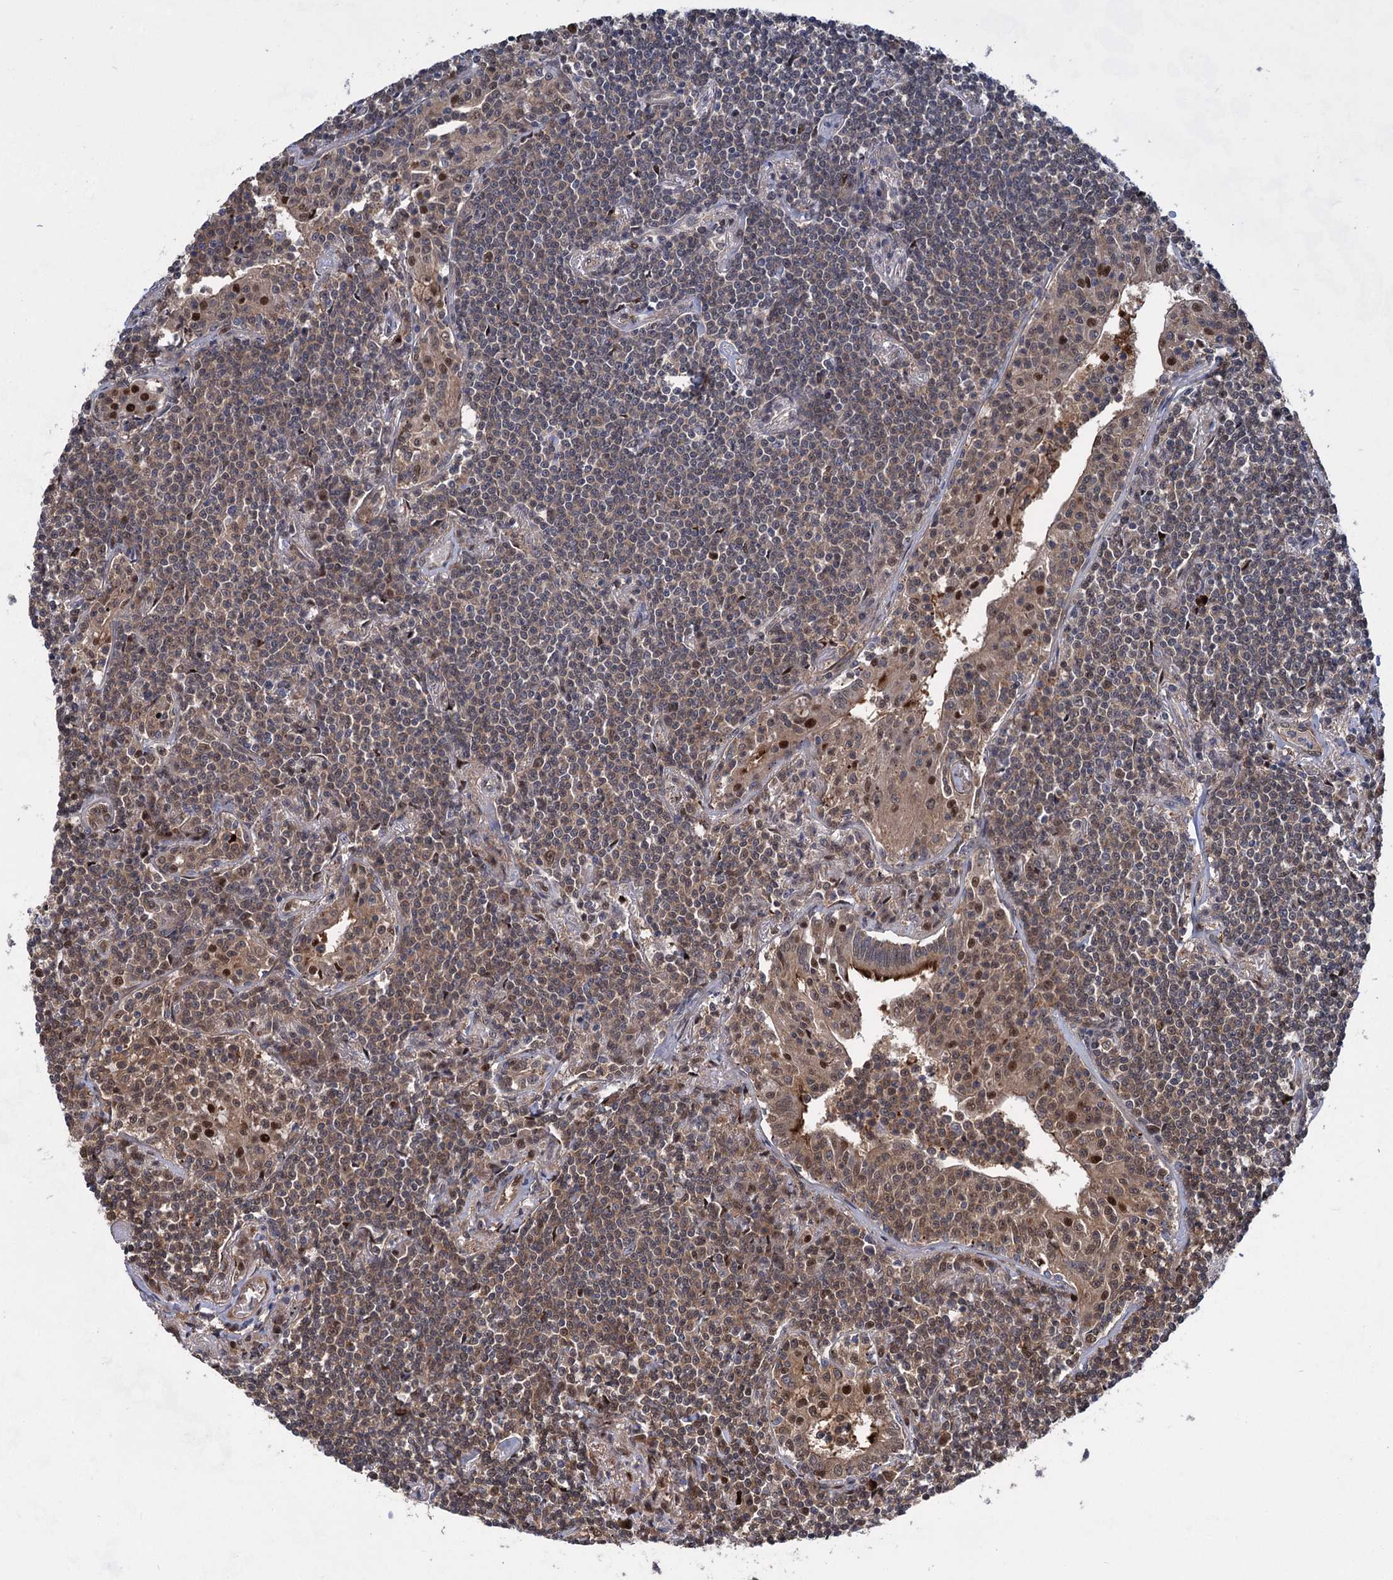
{"staining": {"intensity": "moderate", "quantity": "25%-75%", "location": "cytoplasmic/membranous"}, "tissue": "lymphoma", "cell_type": "Tumor cells", "image_type": "cancer", "snomed": [{"axis": "morphology", "description": "Malignant lymphoma, non-Hodgkin's type, Low grade"}, {"axis": "topography", "description": "Lung"}], "caption": "Brown immunohistochemical staining in low-grade malignant lymphoma, non-Hodgkin's type displays moderate cytoplasmic/membranous expression in approximately 25%-75% of tumor cells.", "gene": "GPBP1", "patient": {"sex": "female", "age": 71}}